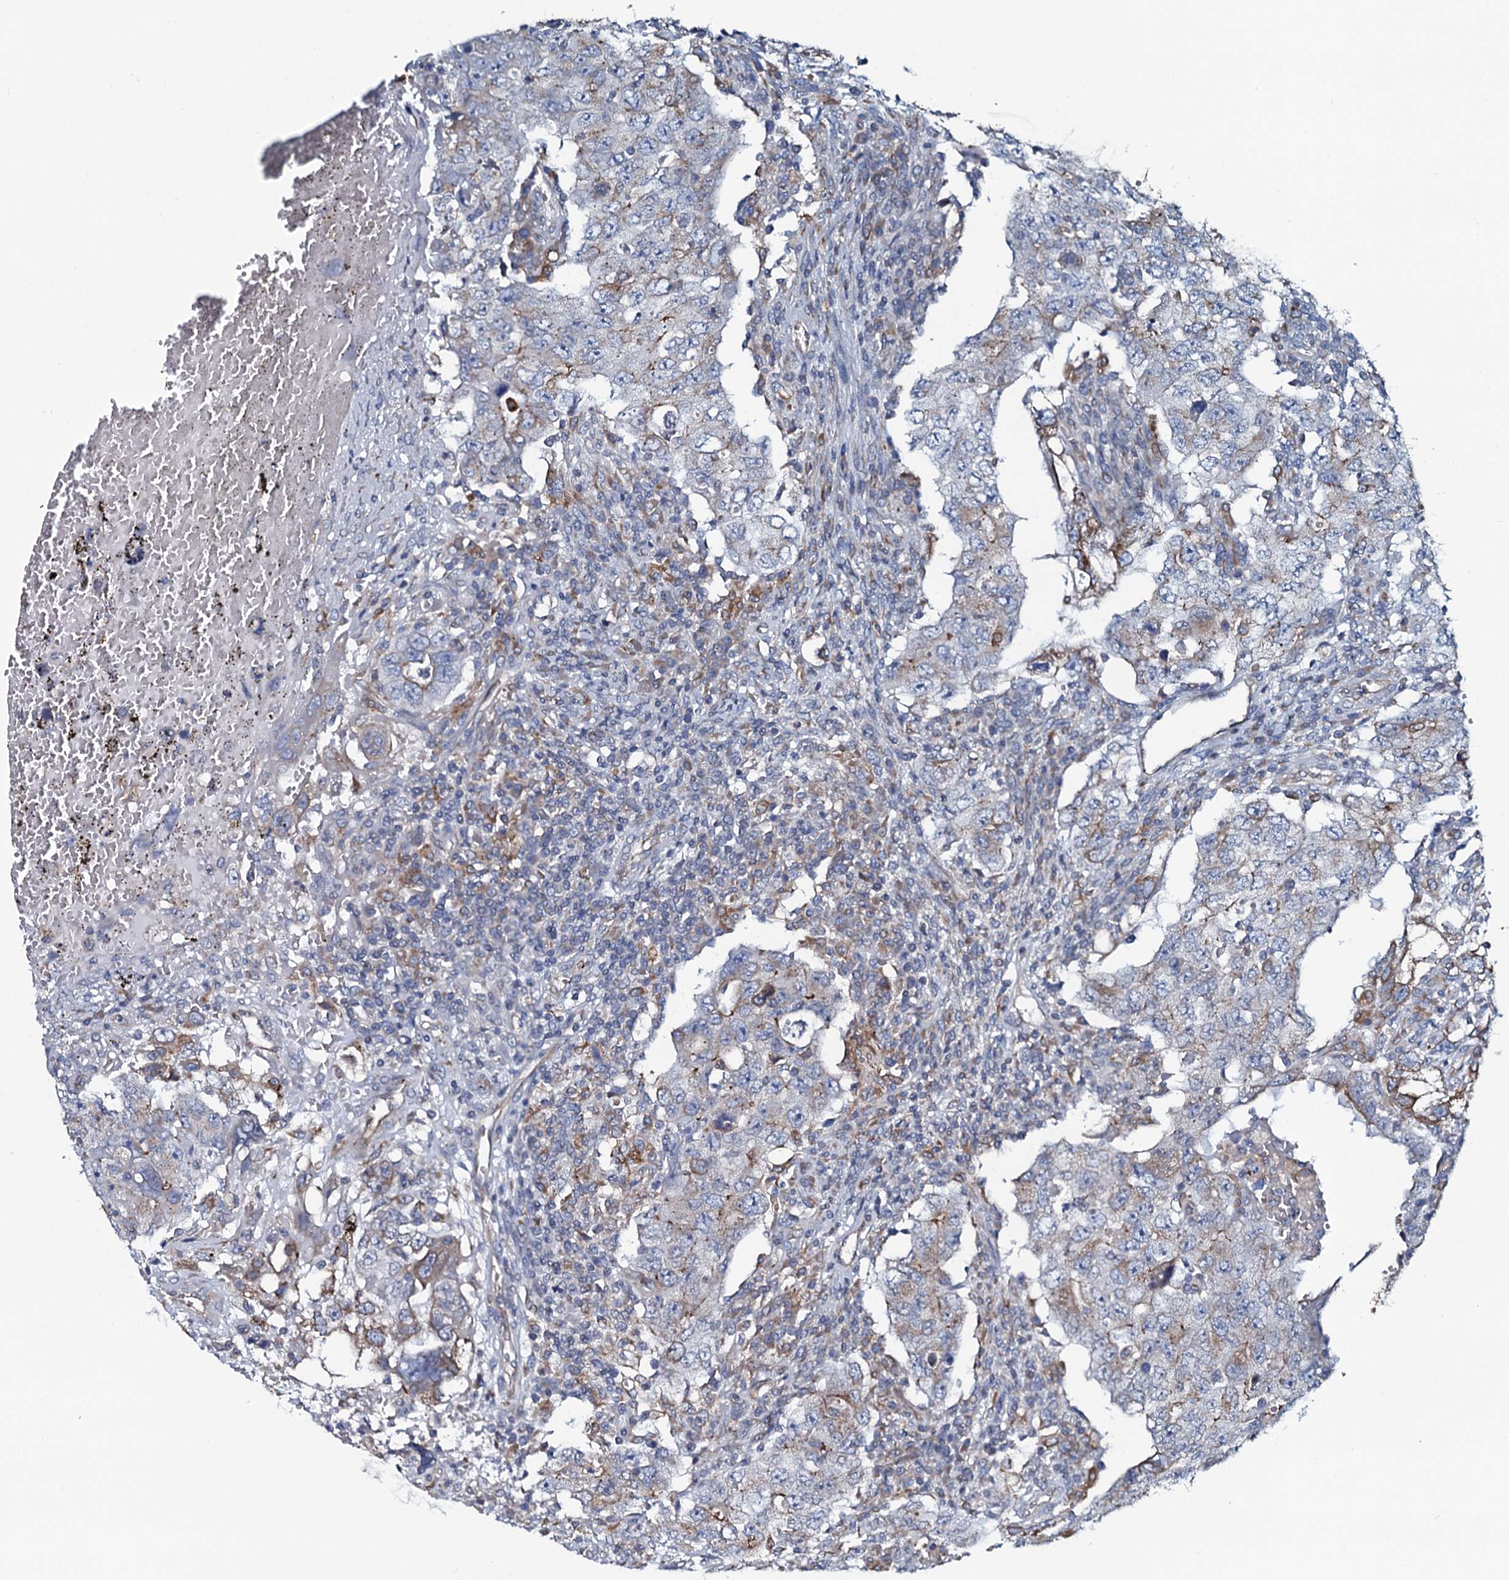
{"staining": {"intensity": "negative", "quantity": "none", "location": "none"}, "tissue": "testis cancer", "cell_type": "Tumor cells", "image_type": "cancer", "snomed": [{"axis": "morphology", "description": "Carcinoma, Embryonal, NOS"}, {"axis": "topography", "description": "Testis"}], "caption": "This is a histopathology image of immunohistochemistry (IHC) staining of testis embryonal carcinoma, which shows no staining in tumor cells.", "gene": "TMEM151A", "patient": {"sex": "male", "age": 26}}